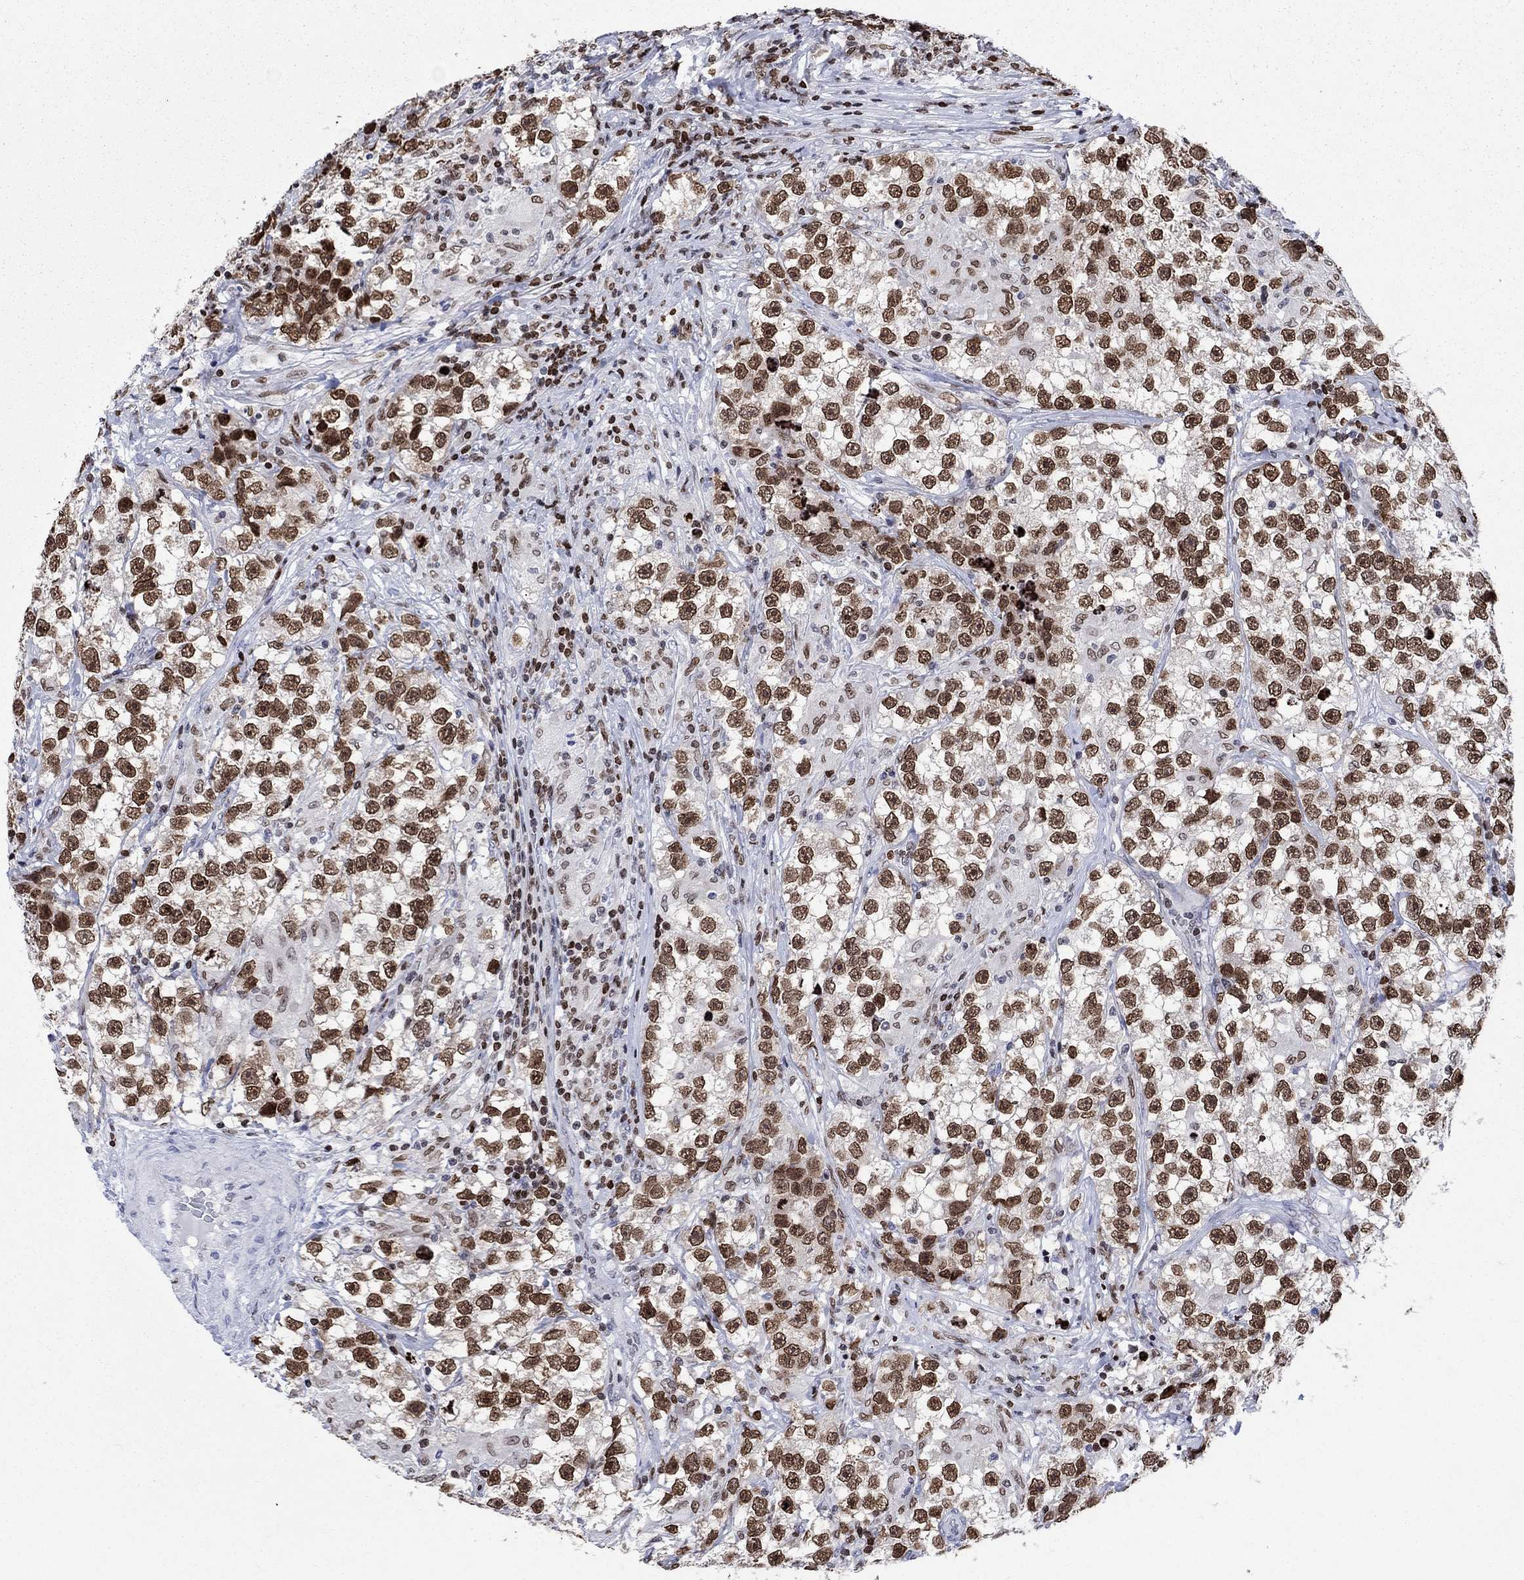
{"staining": {"intensity": "moderate", "quantity": ">75%", "location": "nuclear"}, "tissue": "testis cancer", "cell_type": "Tumor cells", "image_type": "cancer", "snomed": [{"axis": "morphology", "description": "Seminoma, NOS"}, {"axis": "topography", "description": "Testis"}], "caption": "Tumor cells reveal medium levels of moderate nuclear positivity in about >75% of cells in human testis cancer (seminoma). (Stains: DAB (3,3'-diaminobenzidine) in brown, nuclei in blue, Microscopy: brightfield microscopy at high magnification).", "gene": "HMGA1", "patient": {"sex": "male", "age": 46}}